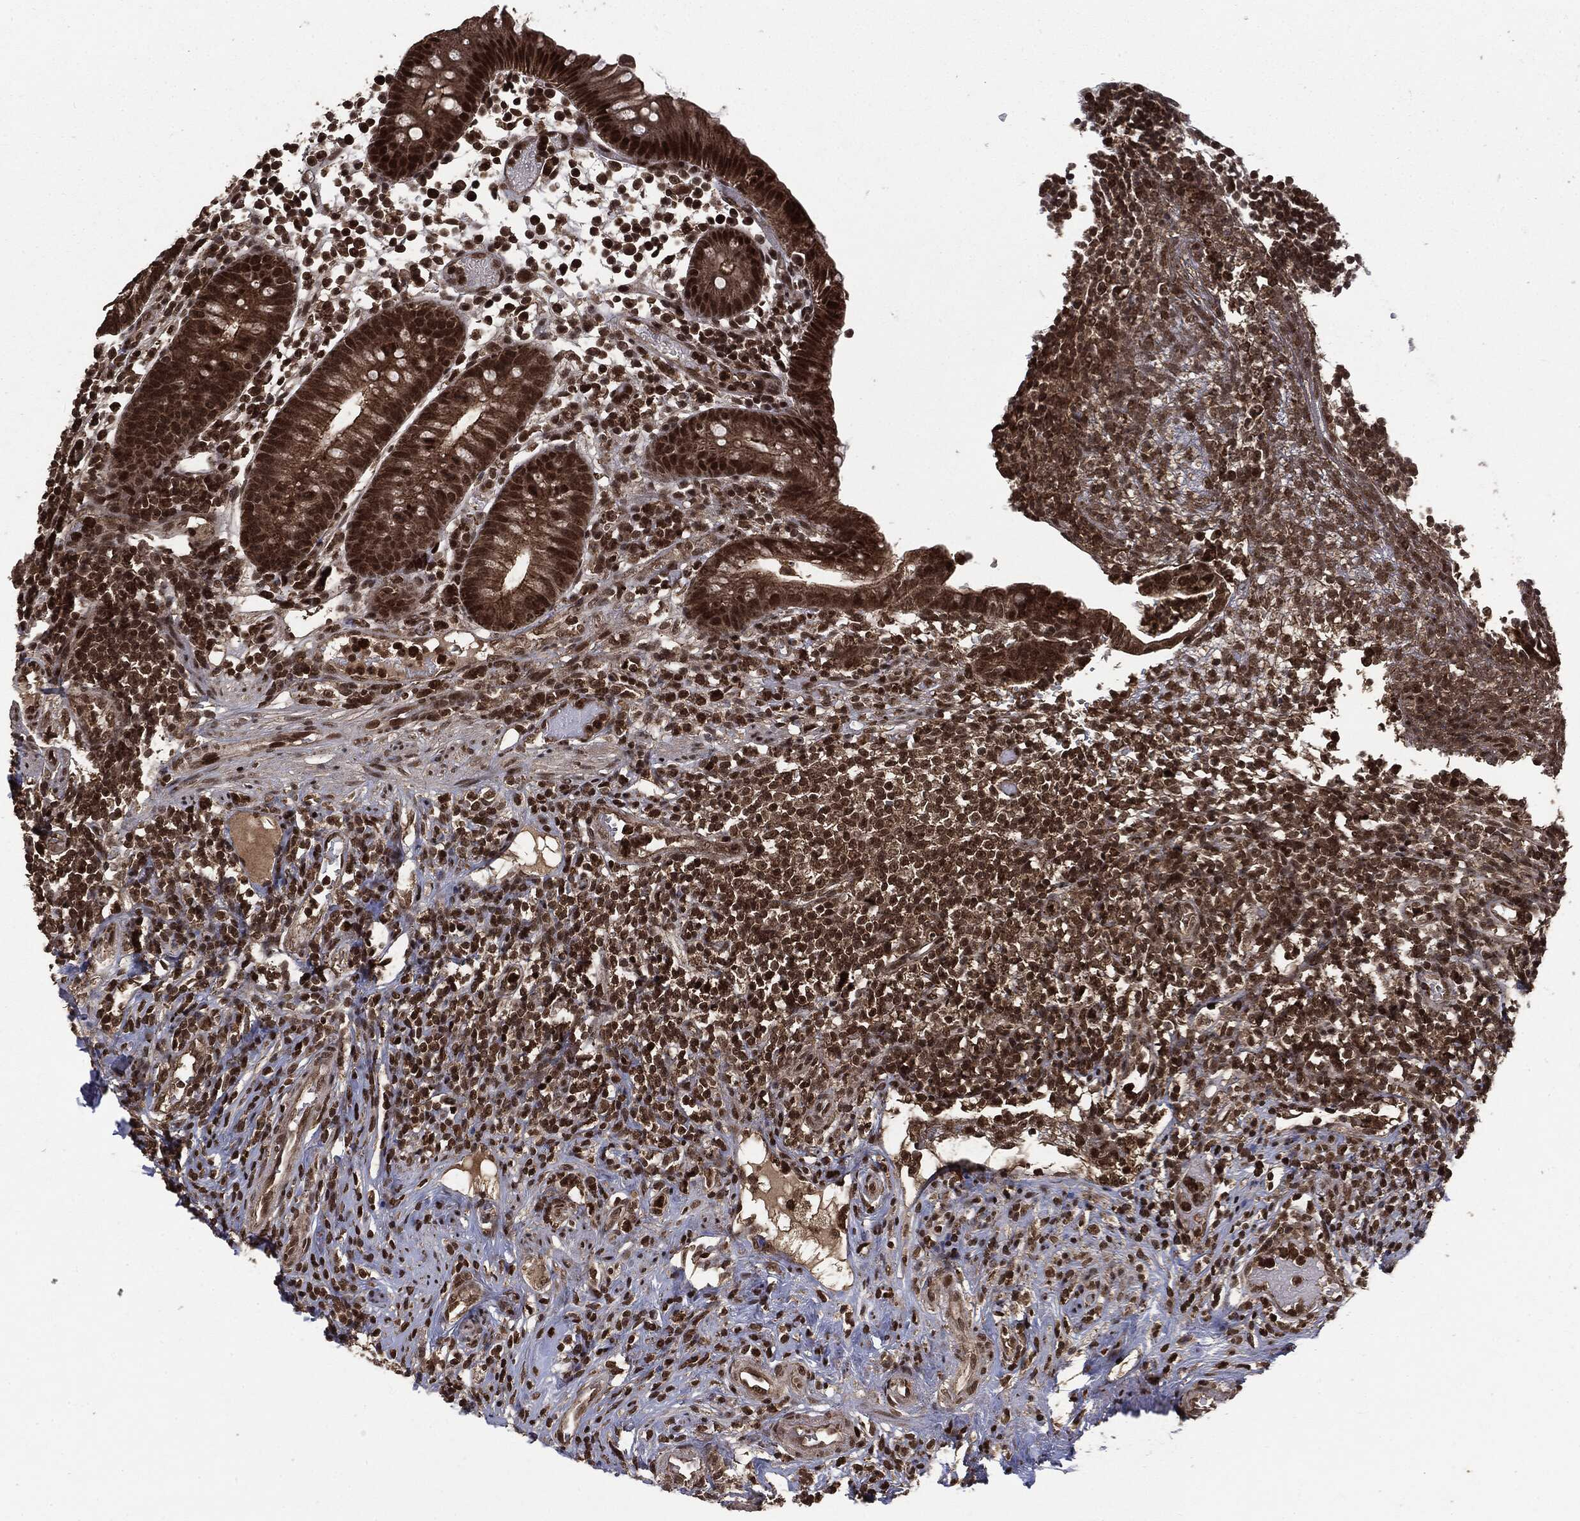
{"staining": {"intensity": "strong", "quantity": ">75%", "location": "cytoplasmic/membranous,nuclear"}, "tissue": "appendix", "cell_type": "Glandular cells", "image_type": "normal", "snomed": [{"axis": "morphology", "description": "Normal tissue, NOS"}, {"axis": "topography", "description": "Appendix"}], "caption": "A high amount of strong cytoplasmic/membranous,nuclear staining is present in about >75% of glandular cells in unremarkable appendix.", "gene": "CTDP1", "patient": {"sex": "female", "age": 40}}